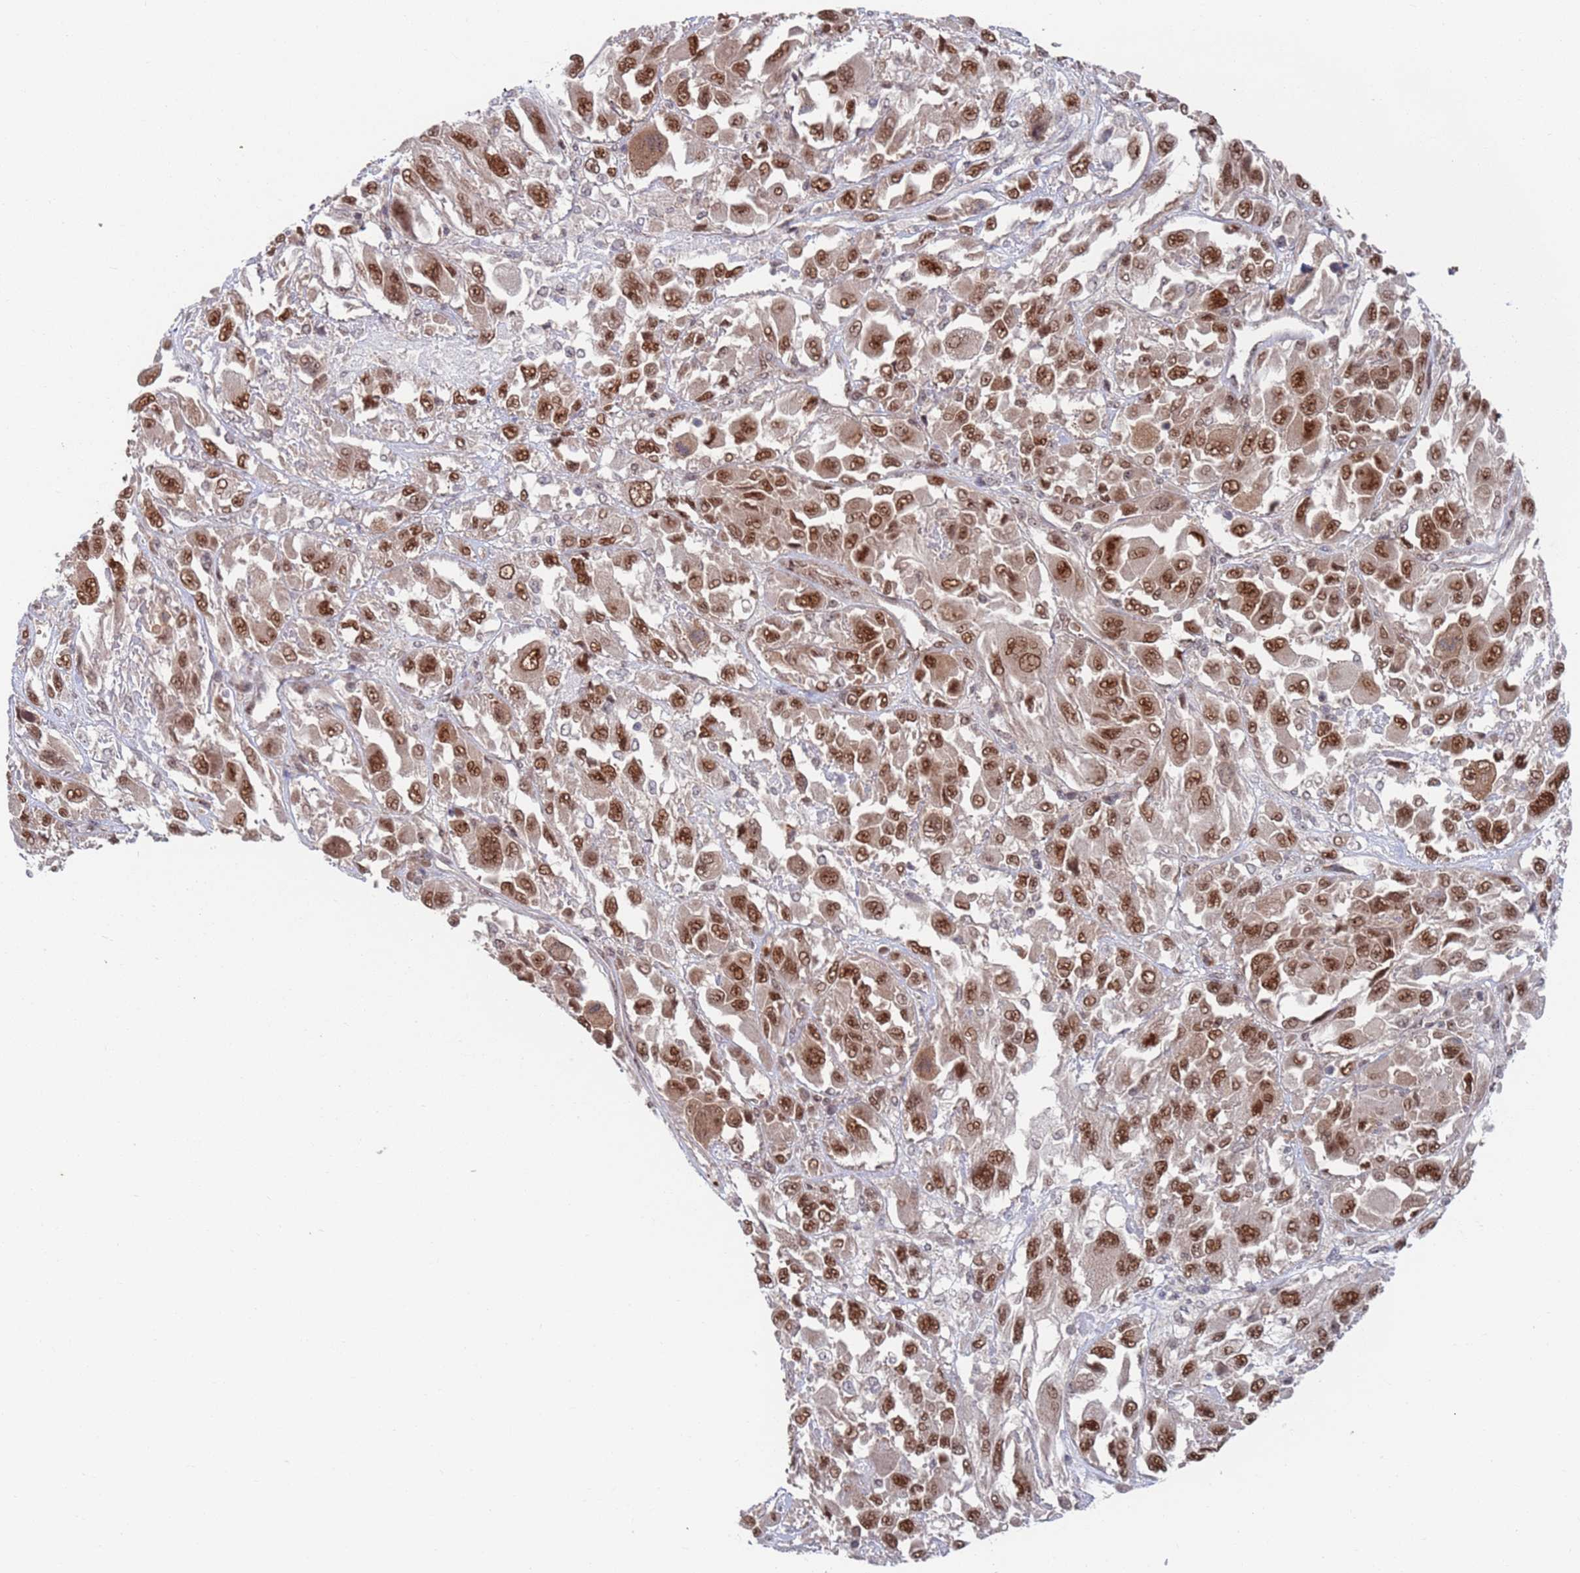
{"staining": {"intensity": "strong", "quantity": ">75%", "location": "nuclear"}, "tissue": "melanoma", "cell_type": "Tumor cells", "image_type": "cancer", "snomed": [{"axis": "morphology", "description": "Malignant melanoma, NOS"}, {"axis": "topography", "description": "Skin"}], "caption": "Immunohistochemical staining of human malignant melanoma shows high levels of strong nuclear protein staining in approximately >75% of tumor cells. (DAB = brown stain, brightfield microscopy at high magnification).", "gene": "RPP25", "patient": {"sex": "female", "age": 91}}